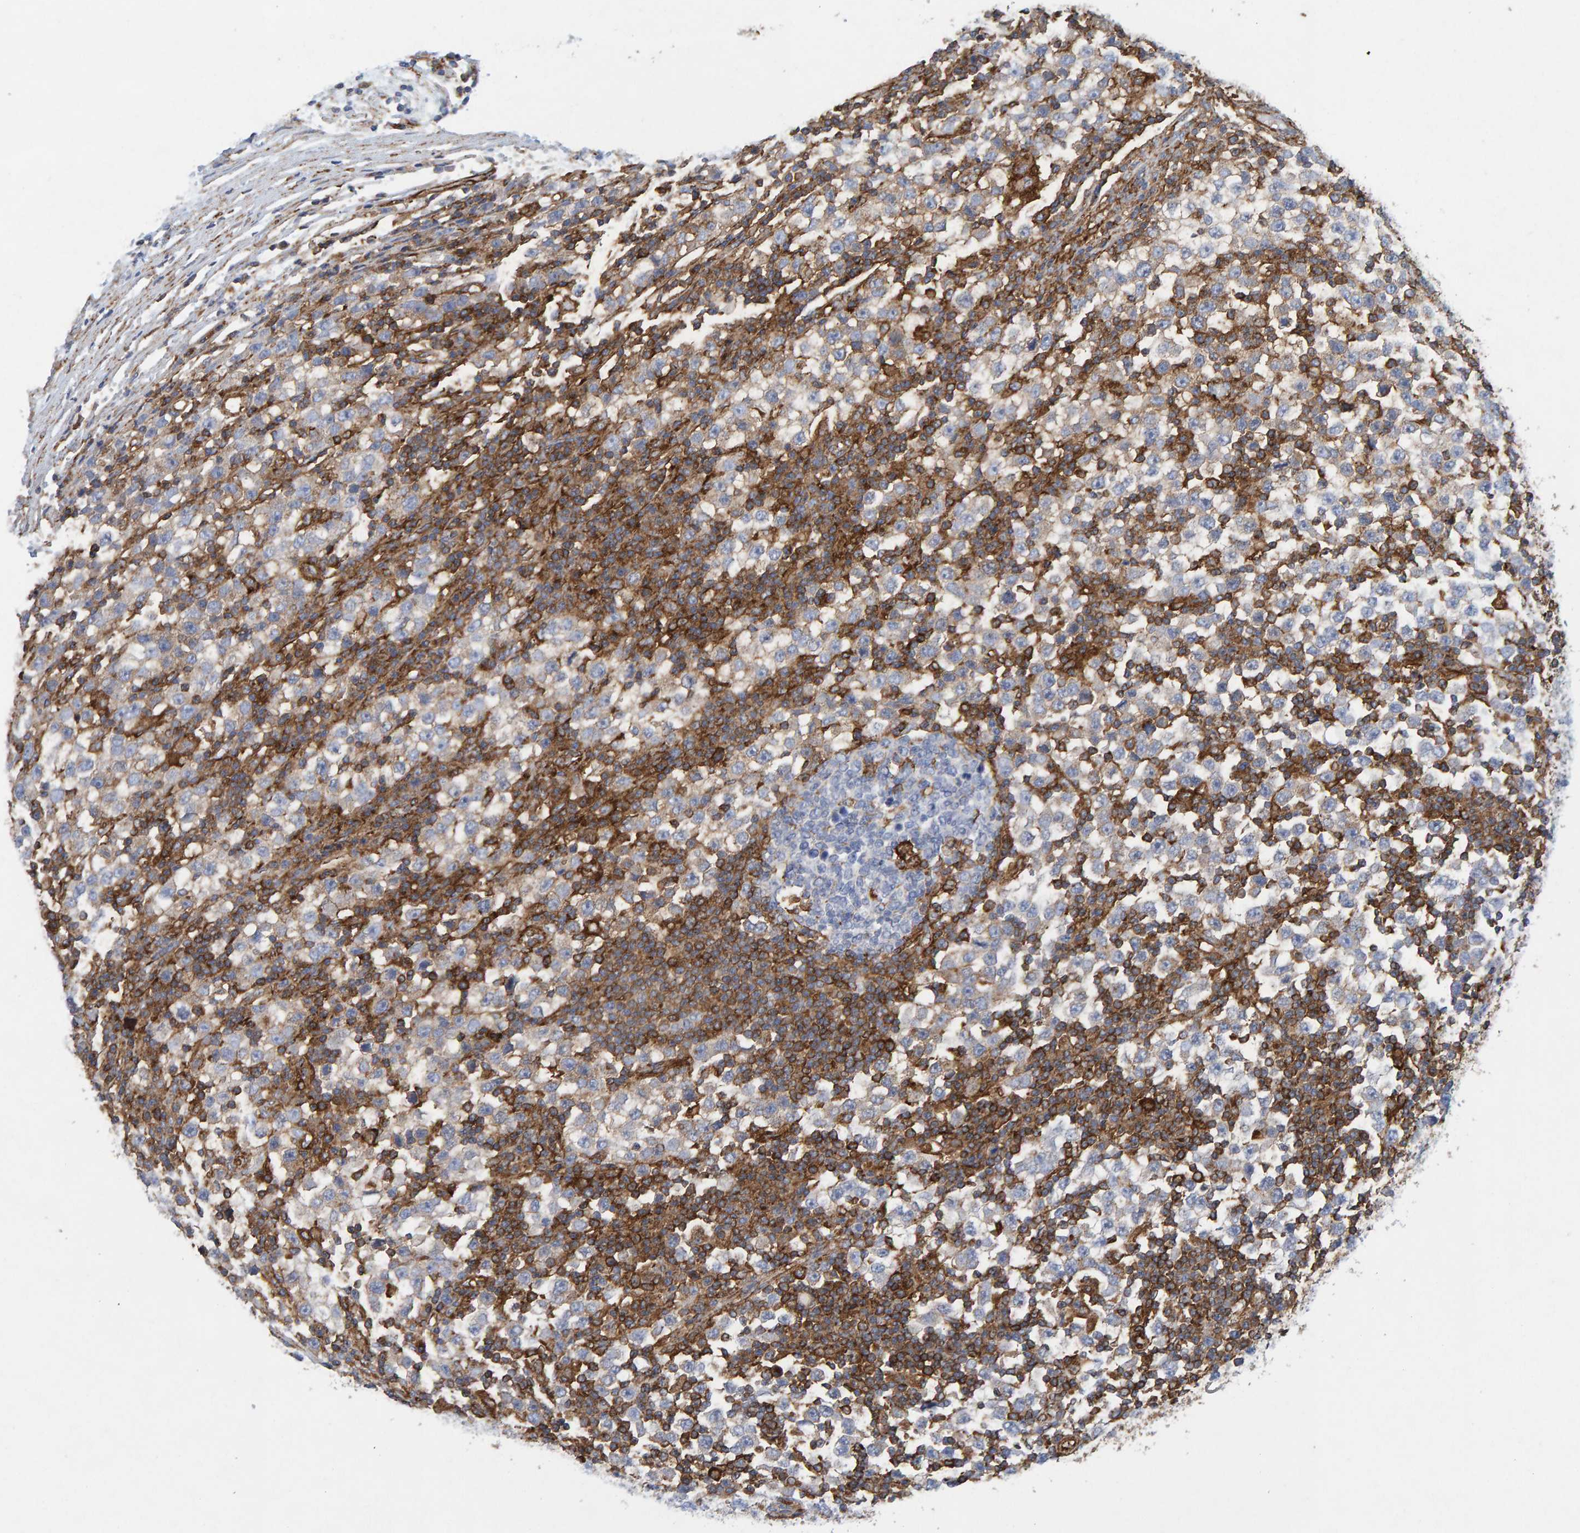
{"staining": {"intensity": "weak", "quantity": "<25%", "location": "cytoplasmic/membranous"}, "tissue": "testis cancer", "cell_type": "Tumor cells", "image_type": "cancer", "snomed": [{"axis": "morphology", "description": "Seminoma, NOS"}, {"axis": "topography", "description": "Testis"}], "caption": "An immunohistochemistry (IHC) photomicrograph of testis cancer is shown. There is no staining in tumor cells of testis cancer.", "gene": "MVP", "patient": {"sex": "male", "age": 65}}